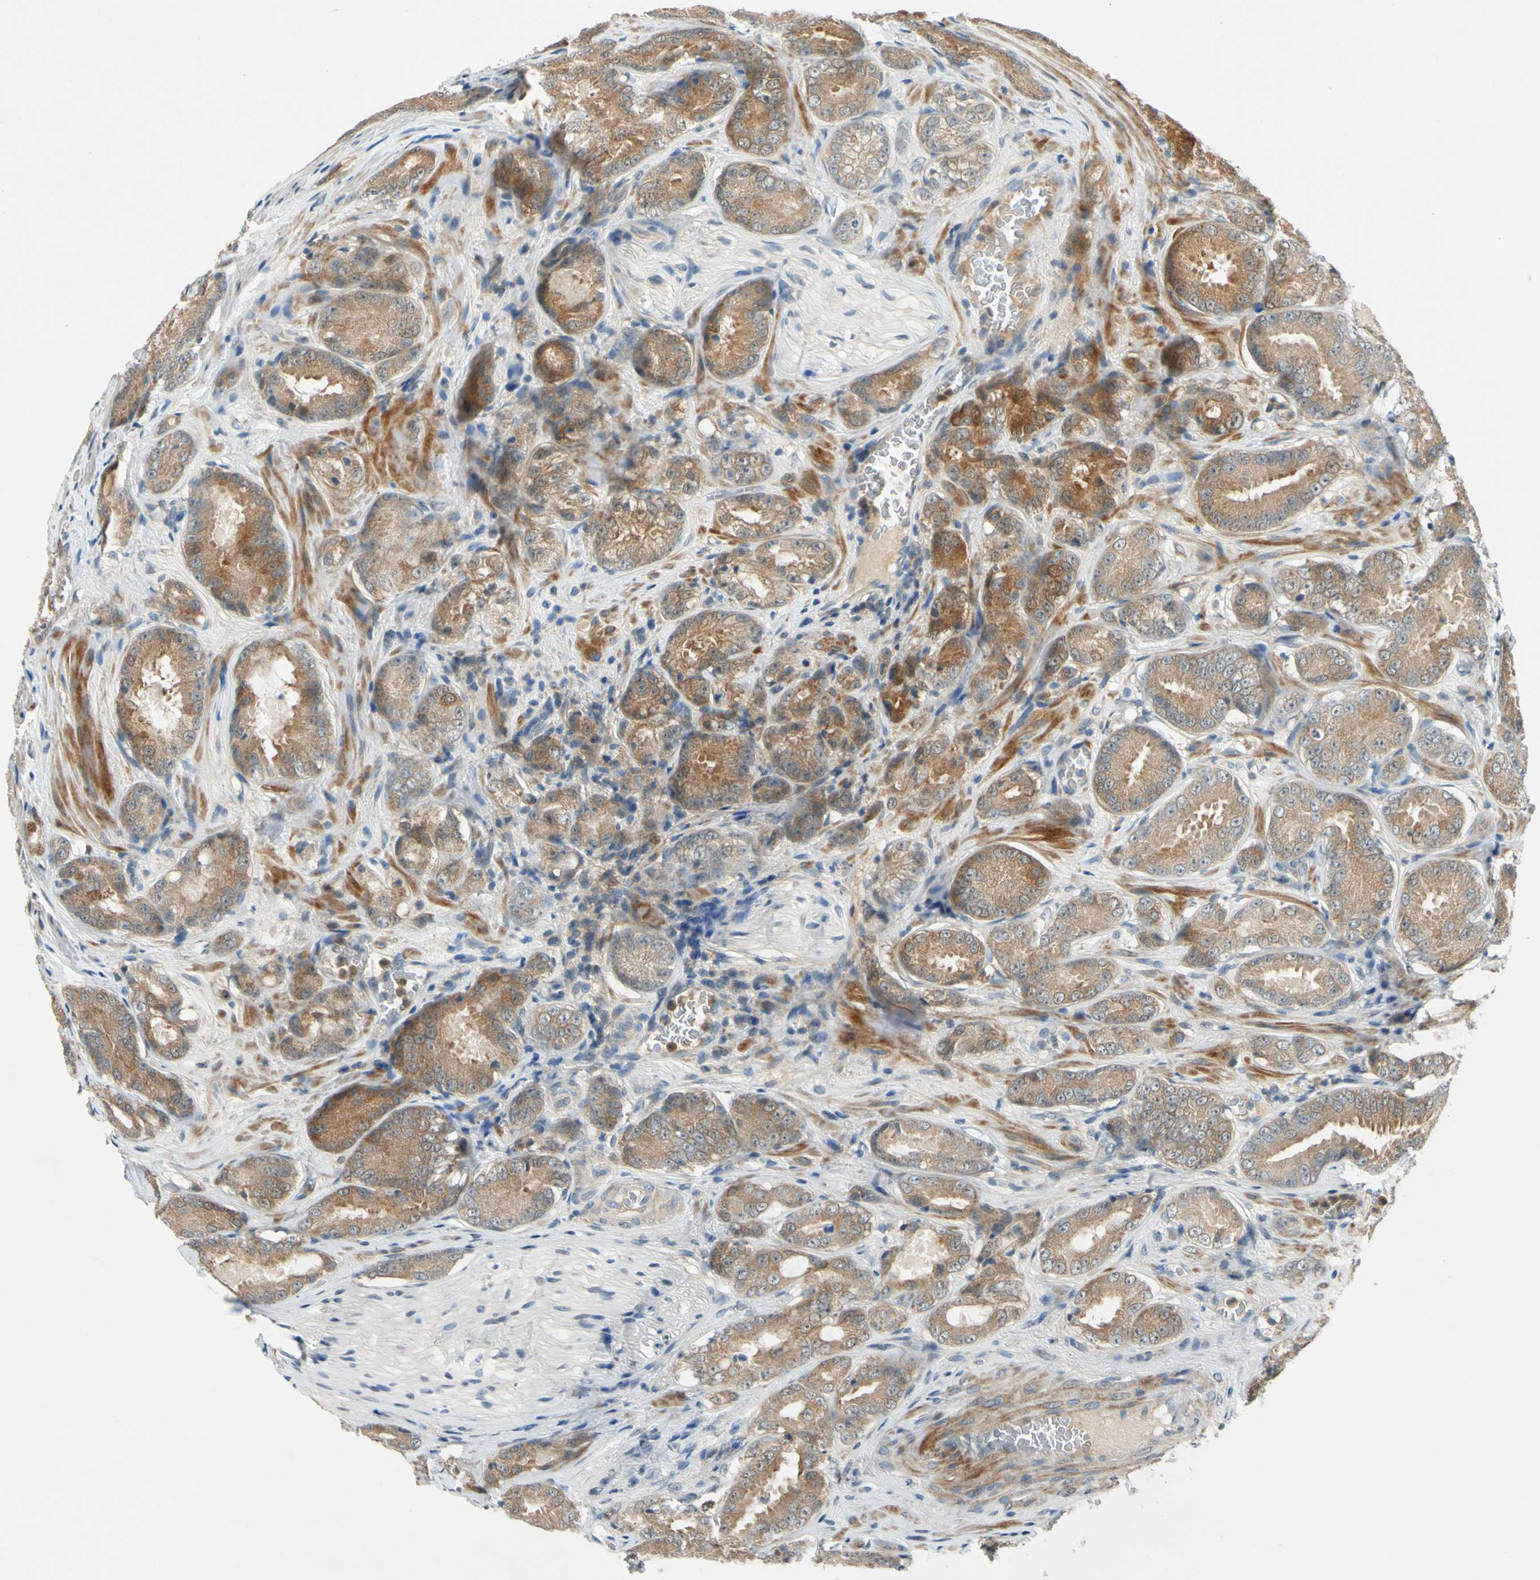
{"staining": {"intensity": "moderate", "quantity": ">75%", "location": "cytoplasmic/membranous"}, "tissue": "prostate cancer", "cell_type": "Tumor cells", "image_type": "cancer", "snomed": [{"axis": "morphology", "description": "Adenocarcinoma, High grade"}, {"axis": "topography", "description": "Prostate"}], "caption": "A photomicrograph of human high-grade adenocarcinoma (prostate) stained for a protein displays moderate cytoplasmic/membranous brown staining in tumor cells.", "gene": "WIPI1", "patient": {"sex": "male", "age": 64}}